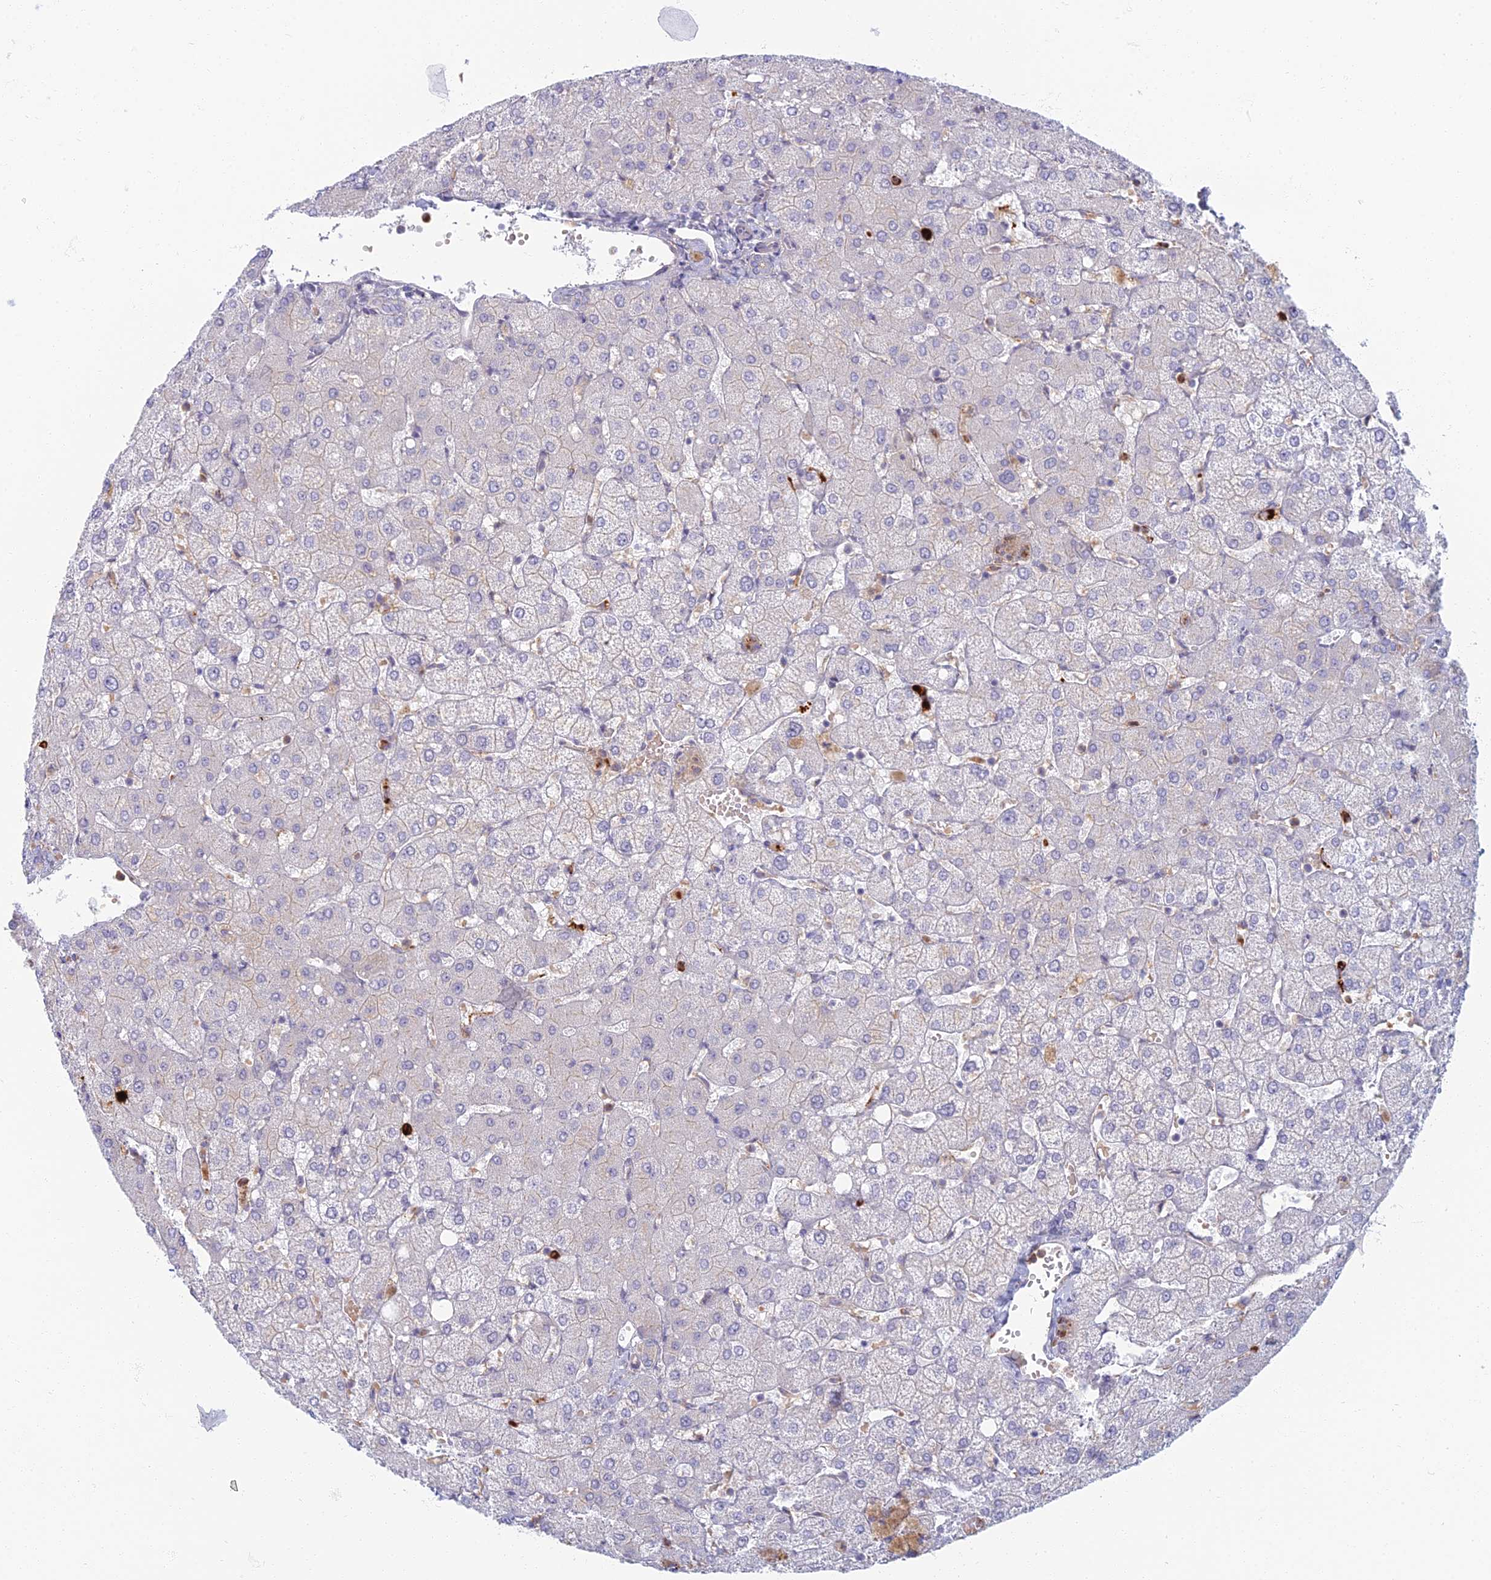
{"staining": {"intensity": "negative", "quantity": "none", "location": "none"}, "tissue": "liver", "cell_type": "Cholangiocytes", "image_type": "normal", "snomed": [{"axis": "morphology", "description": "Normal tissue, NOS"}, {"axis": "topography", "description": "Liver"}], "caption": "Liver stained for a protein using IHC exhibits no staining cholangiocytes.", "gene": "PROX2", "patient": {"sex": "female", "age": 54}}